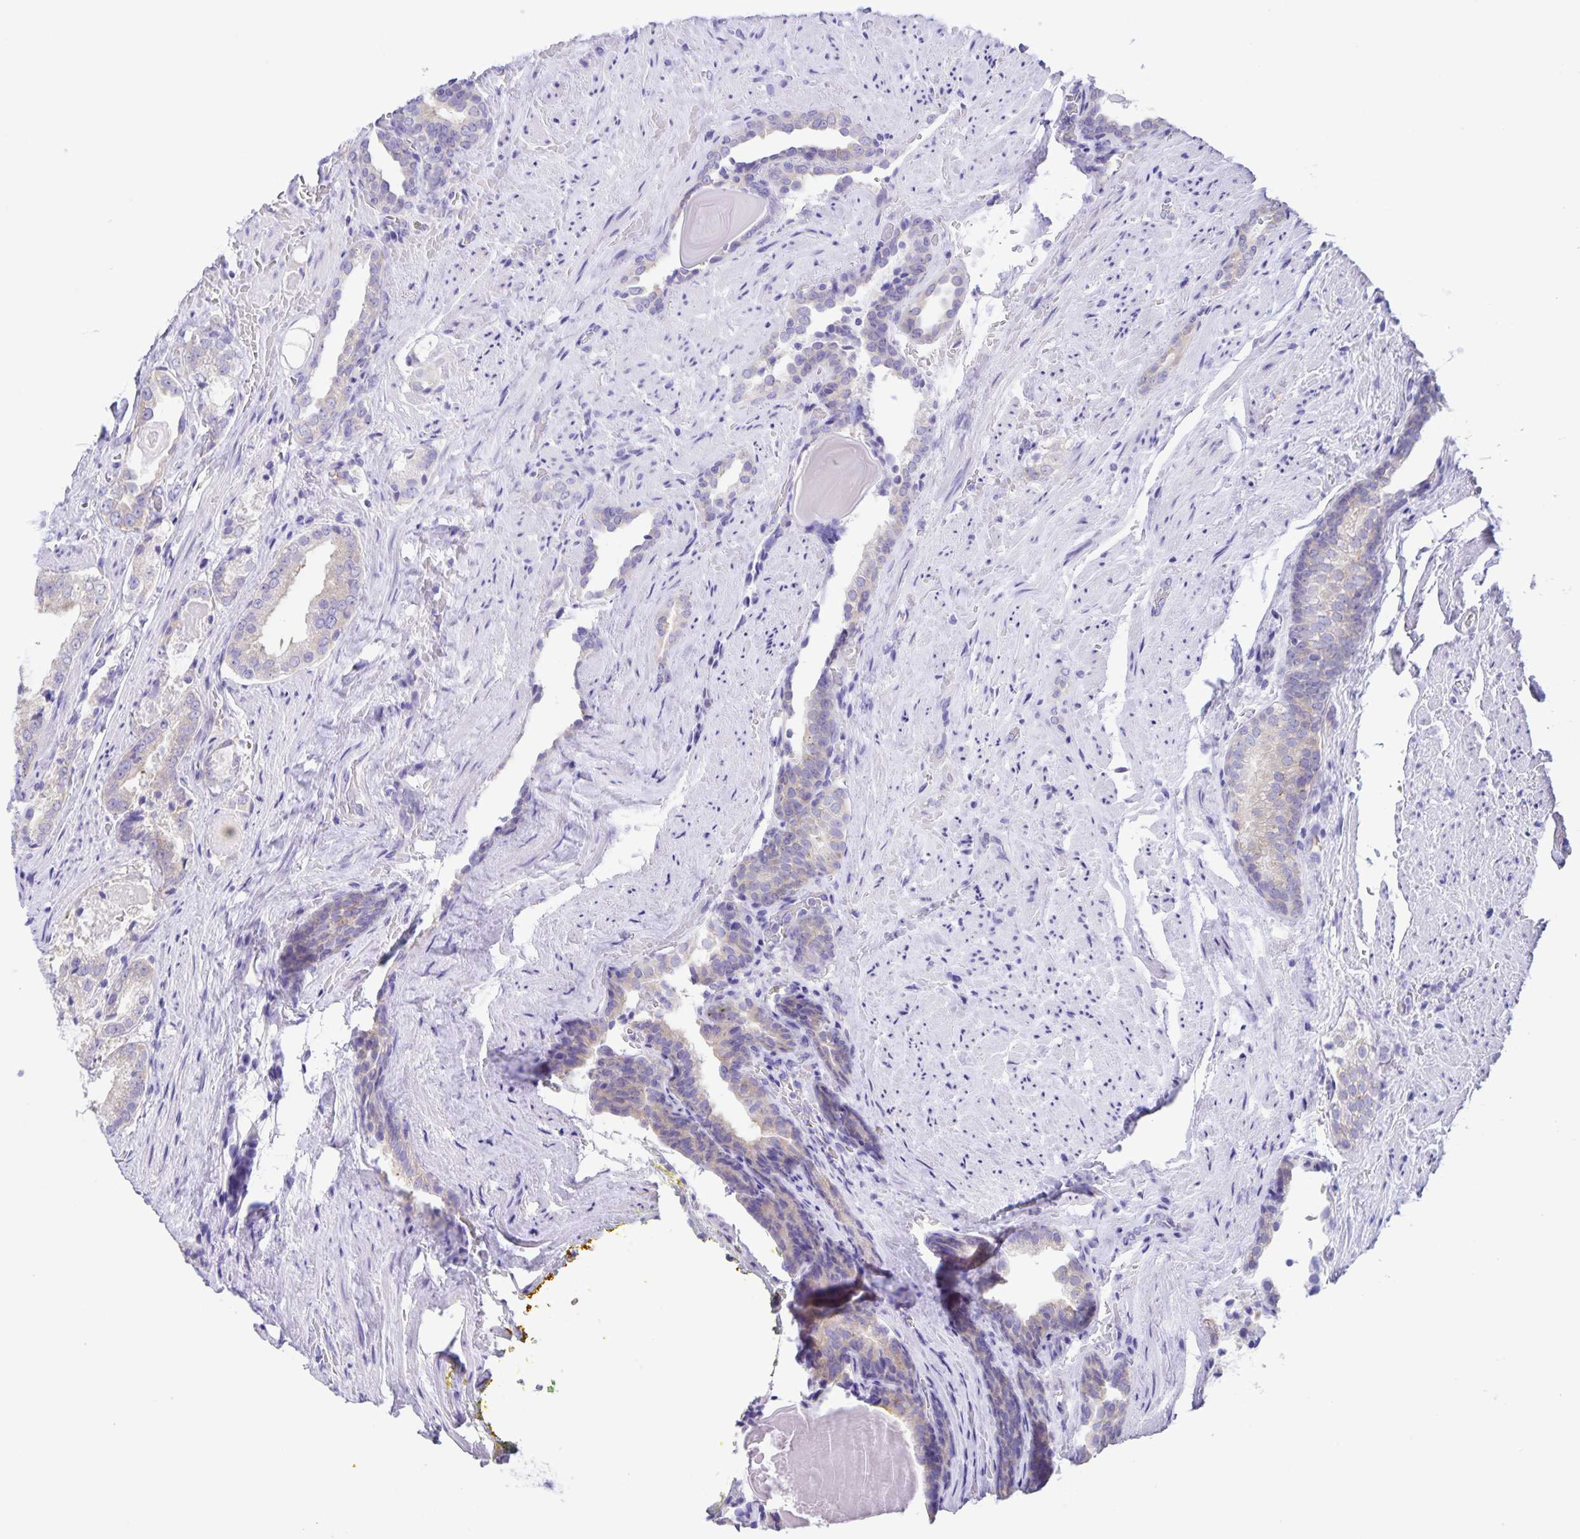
{"staining": {"intensity": "weak", "quantity": "<25%", "location": "cytoplasmic/membranous"}, "tissue": "prostate cancer", "cell_type": "Tumor cells", "image_type": "cancer", "snomed": [{"axis": "morphology", "description": "Adenocarcinoma, High grade"}, {"axis": "topography", "description": "Prostate"}], "caption": "Tumor cells are negative for brown protein staining in prostate cancer. Brightfield microscopy of IHC stained with DAB (3,3'-diaminobenzidine) (brown) and hematoxylin (blue), captured at high magnification.", "gene": "CAPSL", "patient": {"sex": "male", "age": 65}}